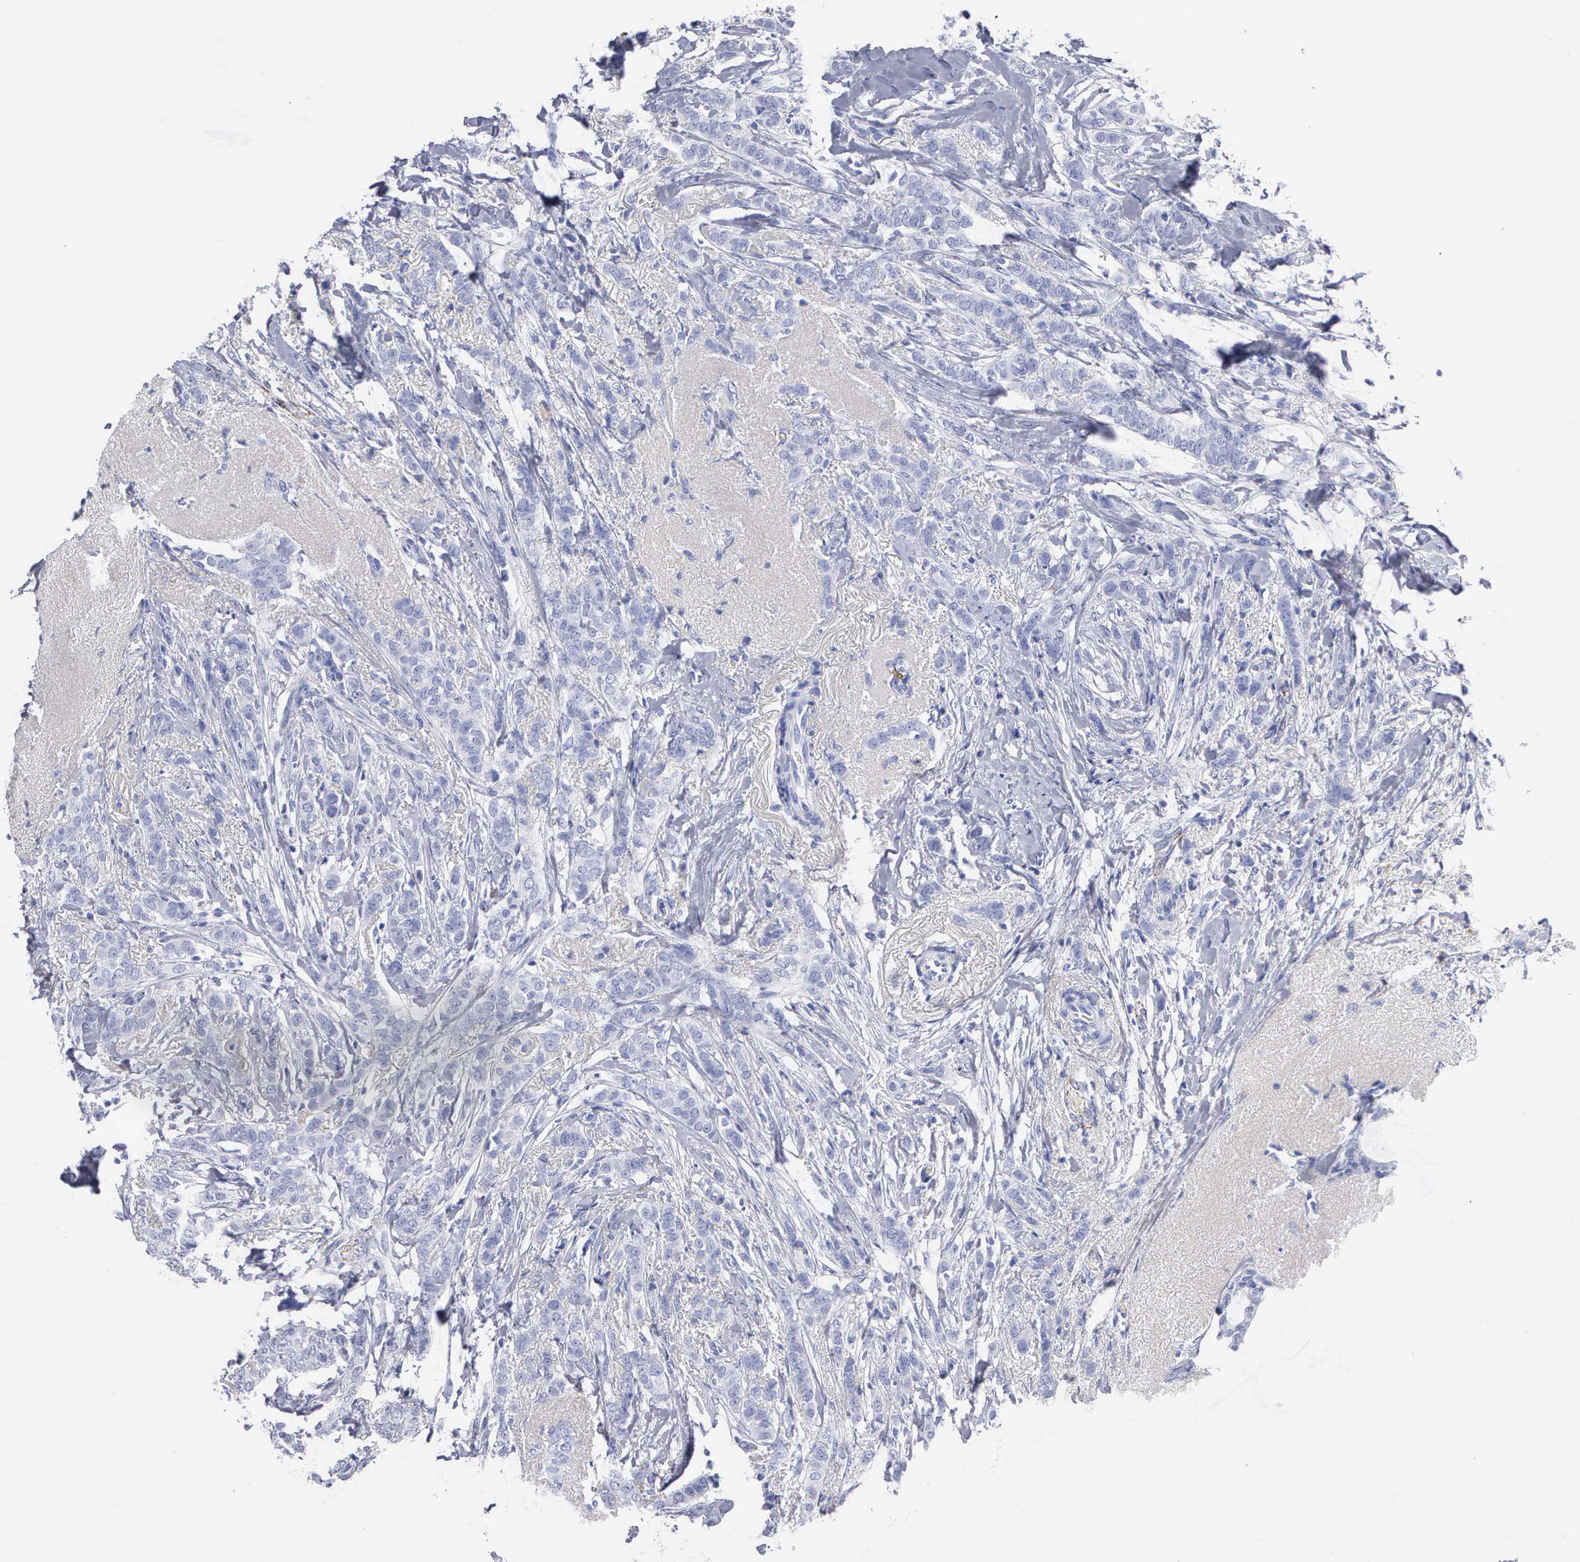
{"staining": {"intensity": "negative", "quantity": "none", "location": "none"}, "tissue": "breast cancer", "cell_type": "Tumor cells", "image_type": "cancer", "snomed": [{"axis": "morphology", "description": "Lobular carcinoma"}, {"axis": "topography", "description": "Breast"}], "caption": "The micrograph reveals no staining of tumor cells in breast cancer (lobular carcinoma).", "gene": "CTSL", "patient": {"sex": "female", "age": 55}}